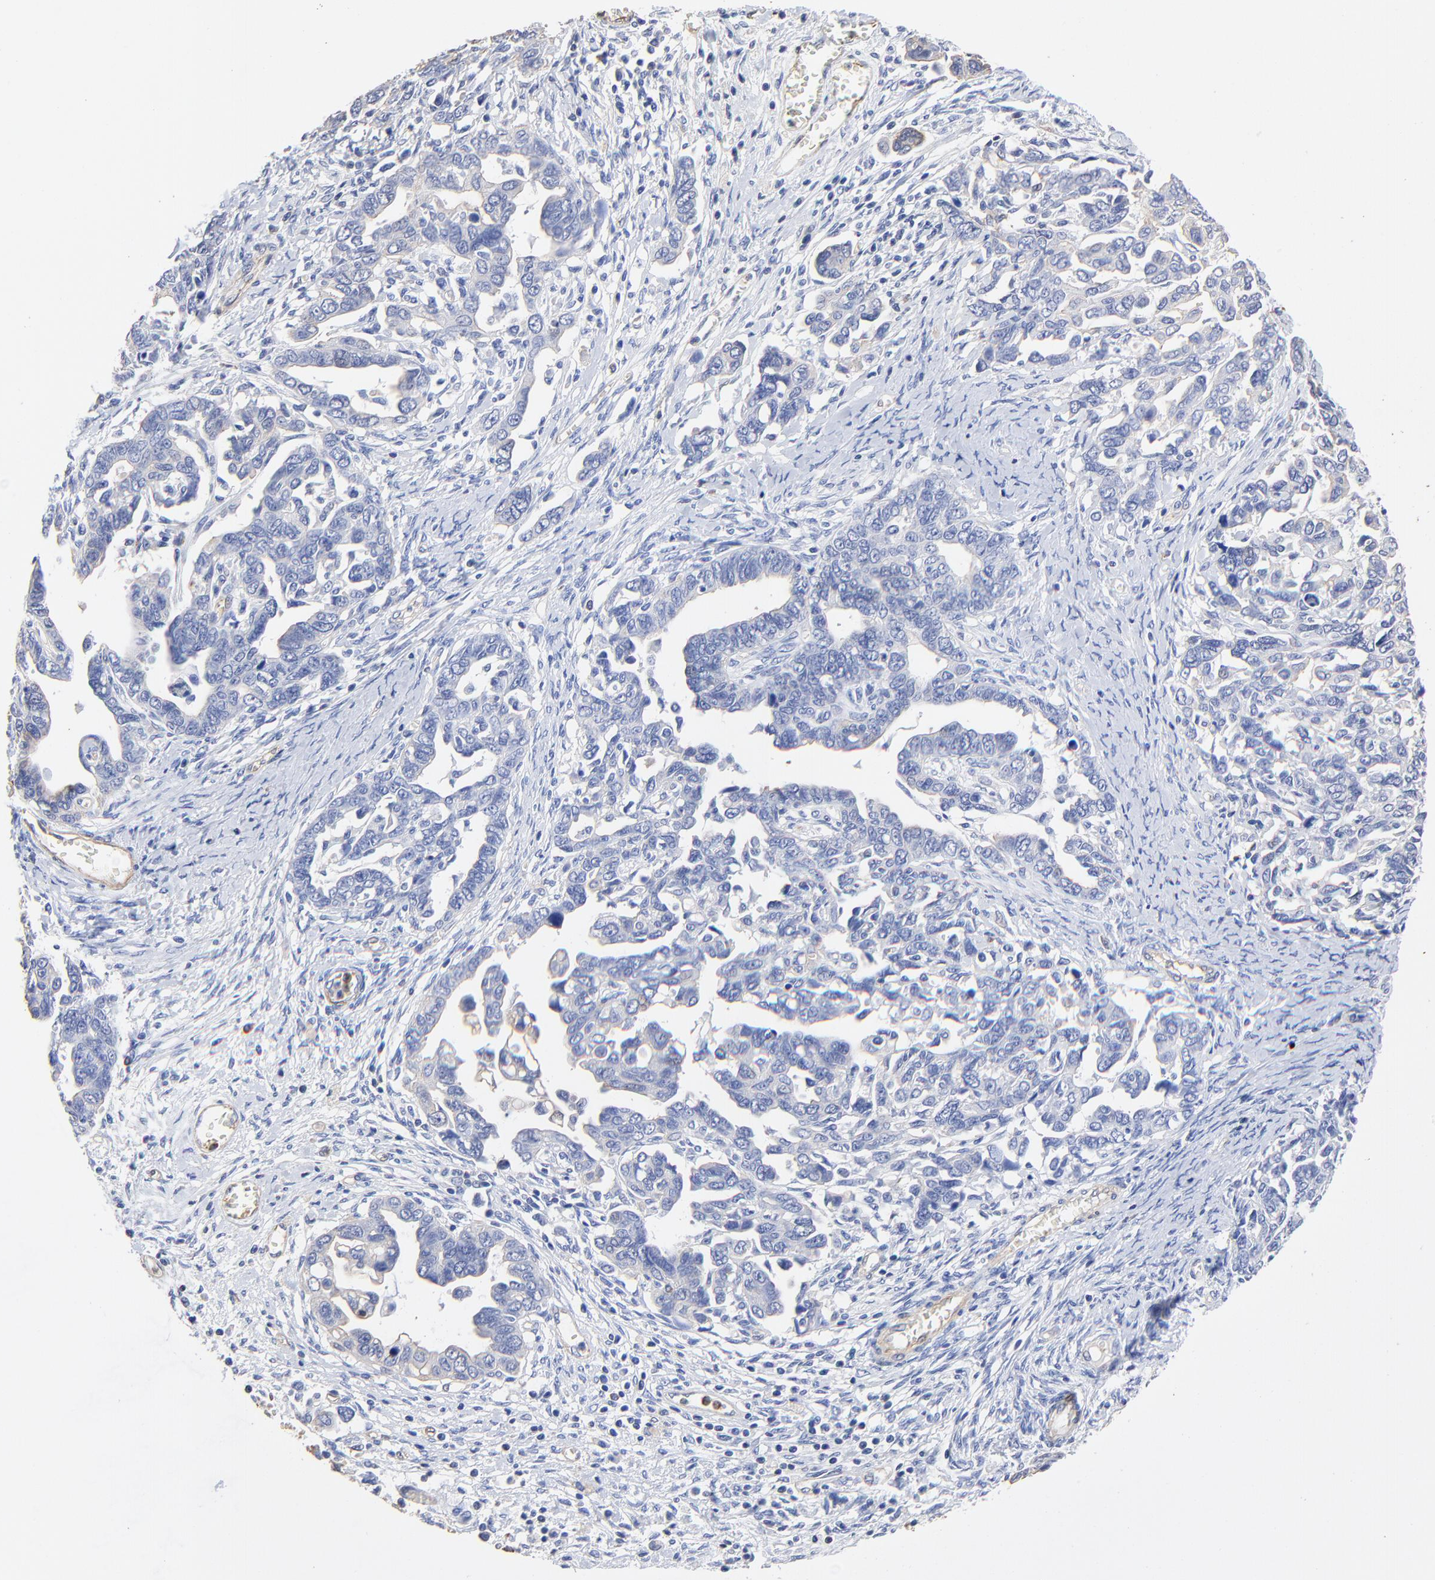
{"staining": {"intensity": "negative", "quantity": "none", "location": "none"}, "tissue": "ovarian cancer", "cell_type": "Tumor cells", "image_type": "cancer", "snomed": [{"axis": "morphology", "description": "Cystadenocarcinoma, serous, NOS"}, {"axis": "topography", "description": "Ovary"}], "caption": "The image displays no significant positivity in tumor cells of ovarian serous cystadenocarcinoma.", "gene": "TAGLN2", "patient": {"sex": "female", "age": 69}}